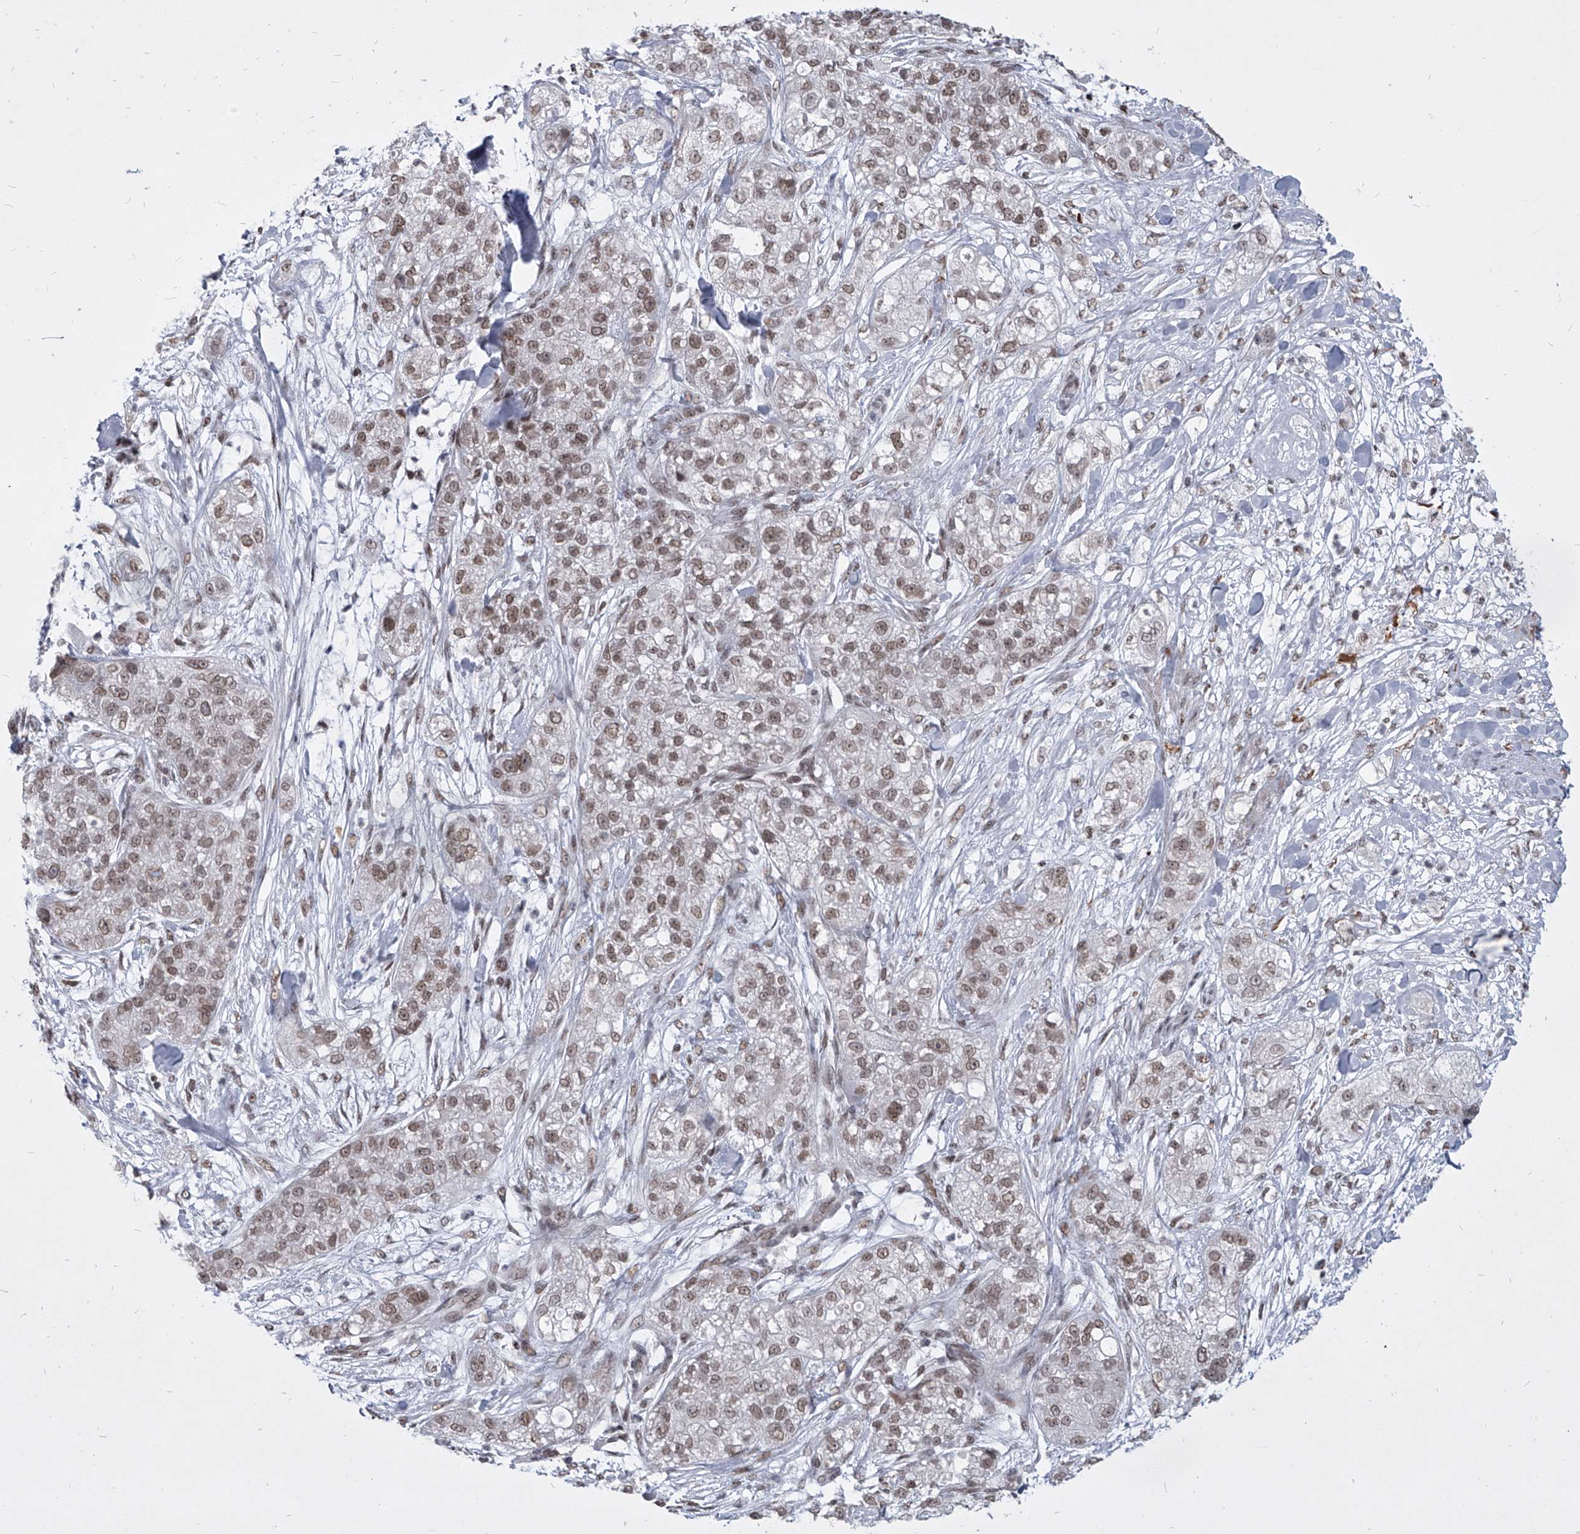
{"staining": {"intensity": "moderate", "quantity": ">75%", "location": "nuclear"}, "tissue": "pancreatic cancer", "cell_type": "Tumor cells", "image_type": "cancer", "snomed": [{"axis": "morphology", "description": "Adenocarcinoma, NOS"}, {"axis": "topography", "description": "Pancreas"}], "caption": "Protein staining of pancreatic adenocarcinoma tissue reveals moderate nuclear staining in about >75% of tumor cells.", "gene": "PPIL4", "patient": {"sex": "female", "age": 78}}